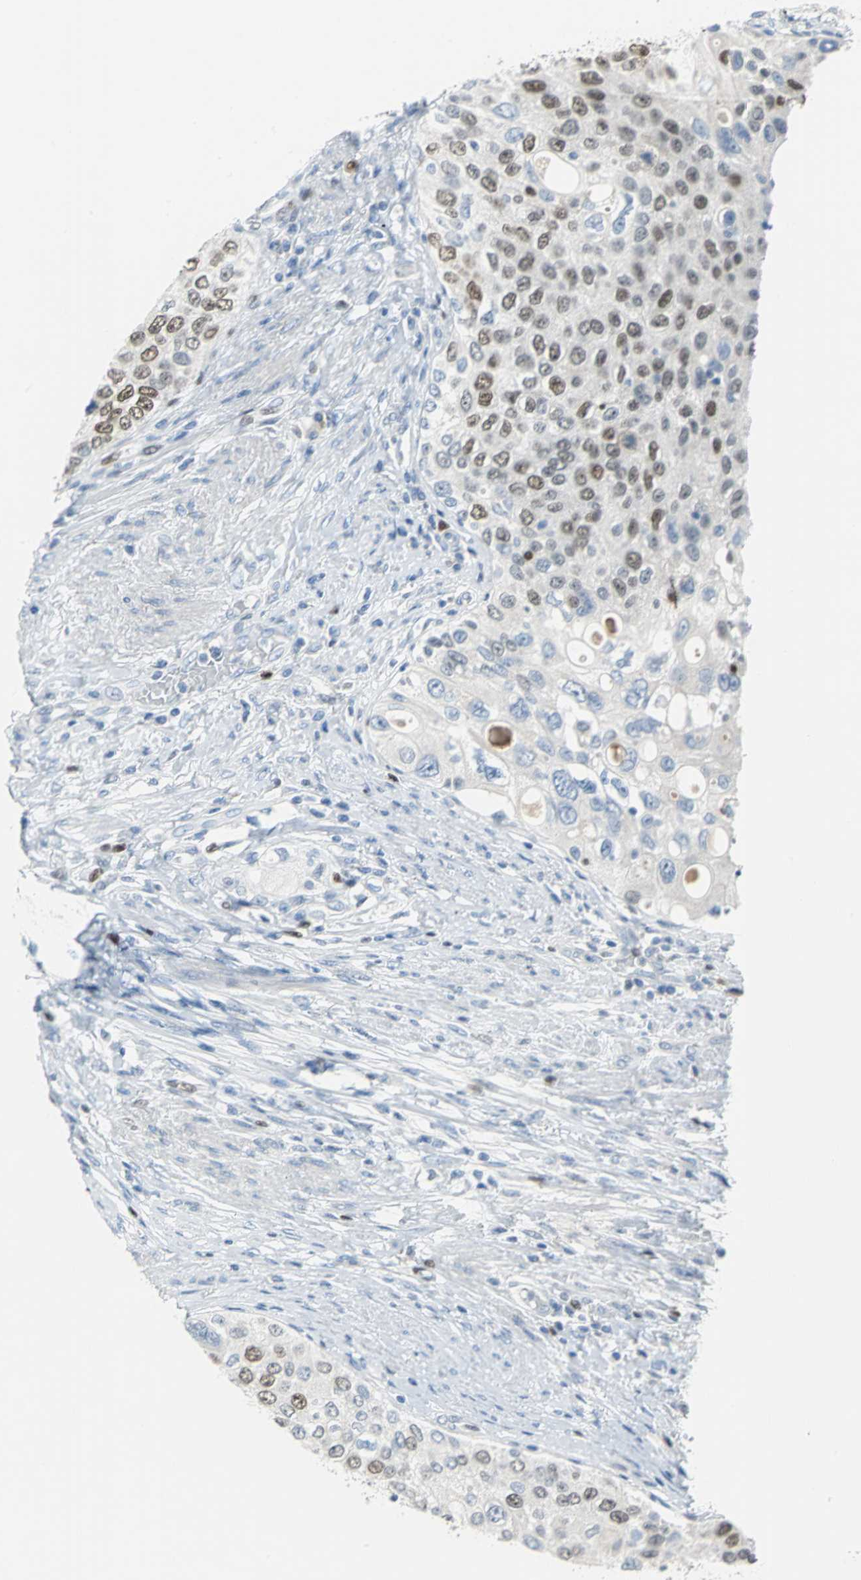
{"staining": {"intensity": "moderate", "quantity": "25%-75%", "location": "nuclear"}, "tissue": "urothelial cancer", "cell_type": "Tumor cells", "image_type": "cancer", "snomed": [{"axis": "morphology", "description": "Urothelial carcinoma, High grade"}, {"axis": "topography", "description": "Urinary bladder"}], "caption": "The image shows a brown stain indicating the presence of a protein in the nuclear of tumor cells in high-grade urothelial carcinoma.", "gene": "MCM4", "patient": {"sex": "female", "age": 56}}